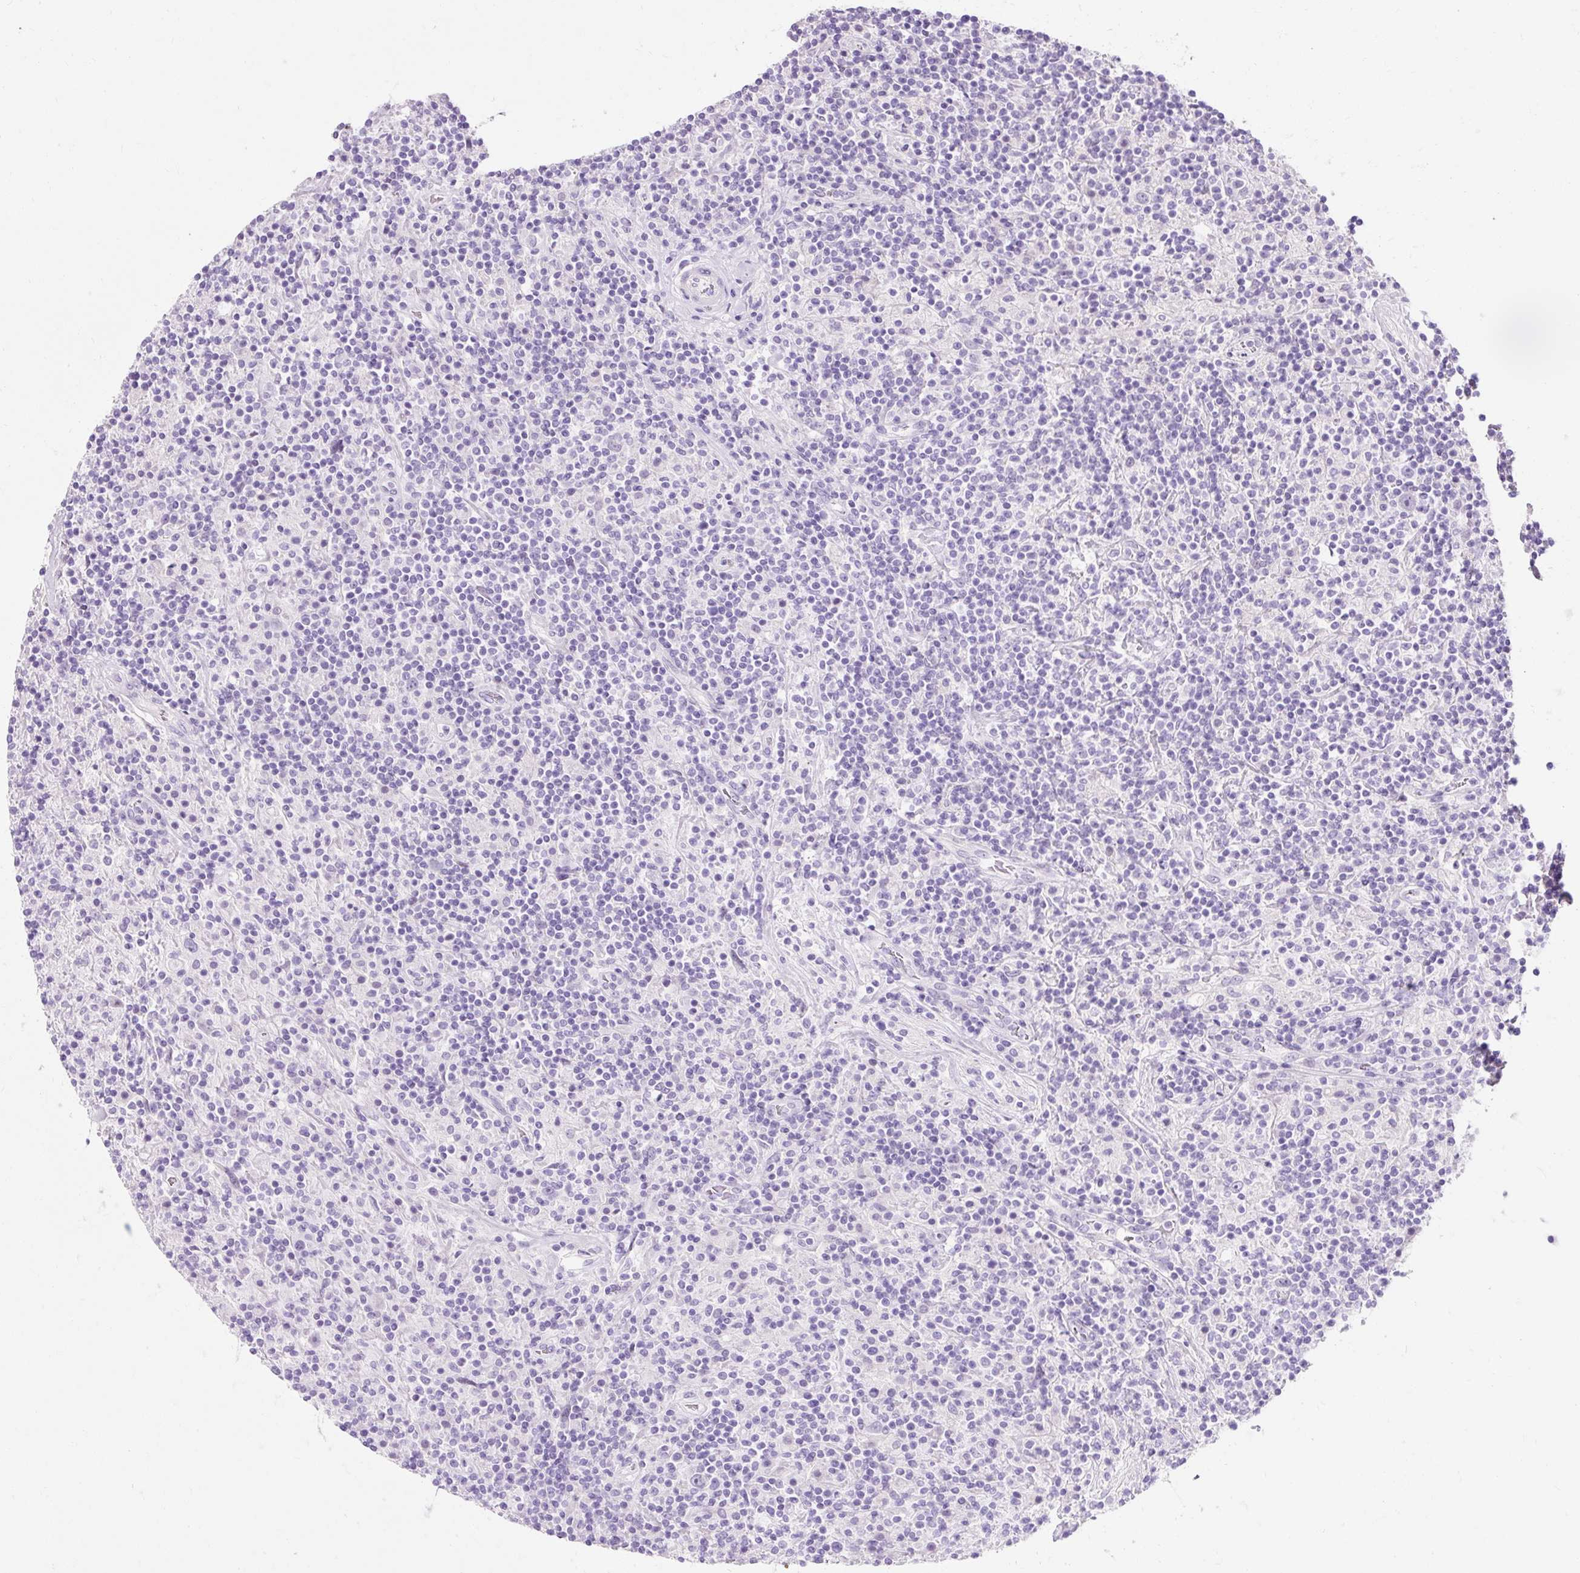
{"staining": {"intensity": "negative", "quantity": "none", "location": "none"}, "tissue": "lymphoma", "cell_type": "Tumor cells", "image_type": "cancer", "snomed": [{"axis": "morphology", "description": "Hodgkin's disease, NOS"}, {"axis": "topography", "description": "Lymph node"}], "caption": "Immunohistochemistry histopathology image of neoplastic tissue: lymphoma stained with DAB (3,3'-diaminobenzidine) displays no significant protein positivity in tumor cells.", "gene": "TMEM213", "patient": {"sex": "male", "age": 70}}